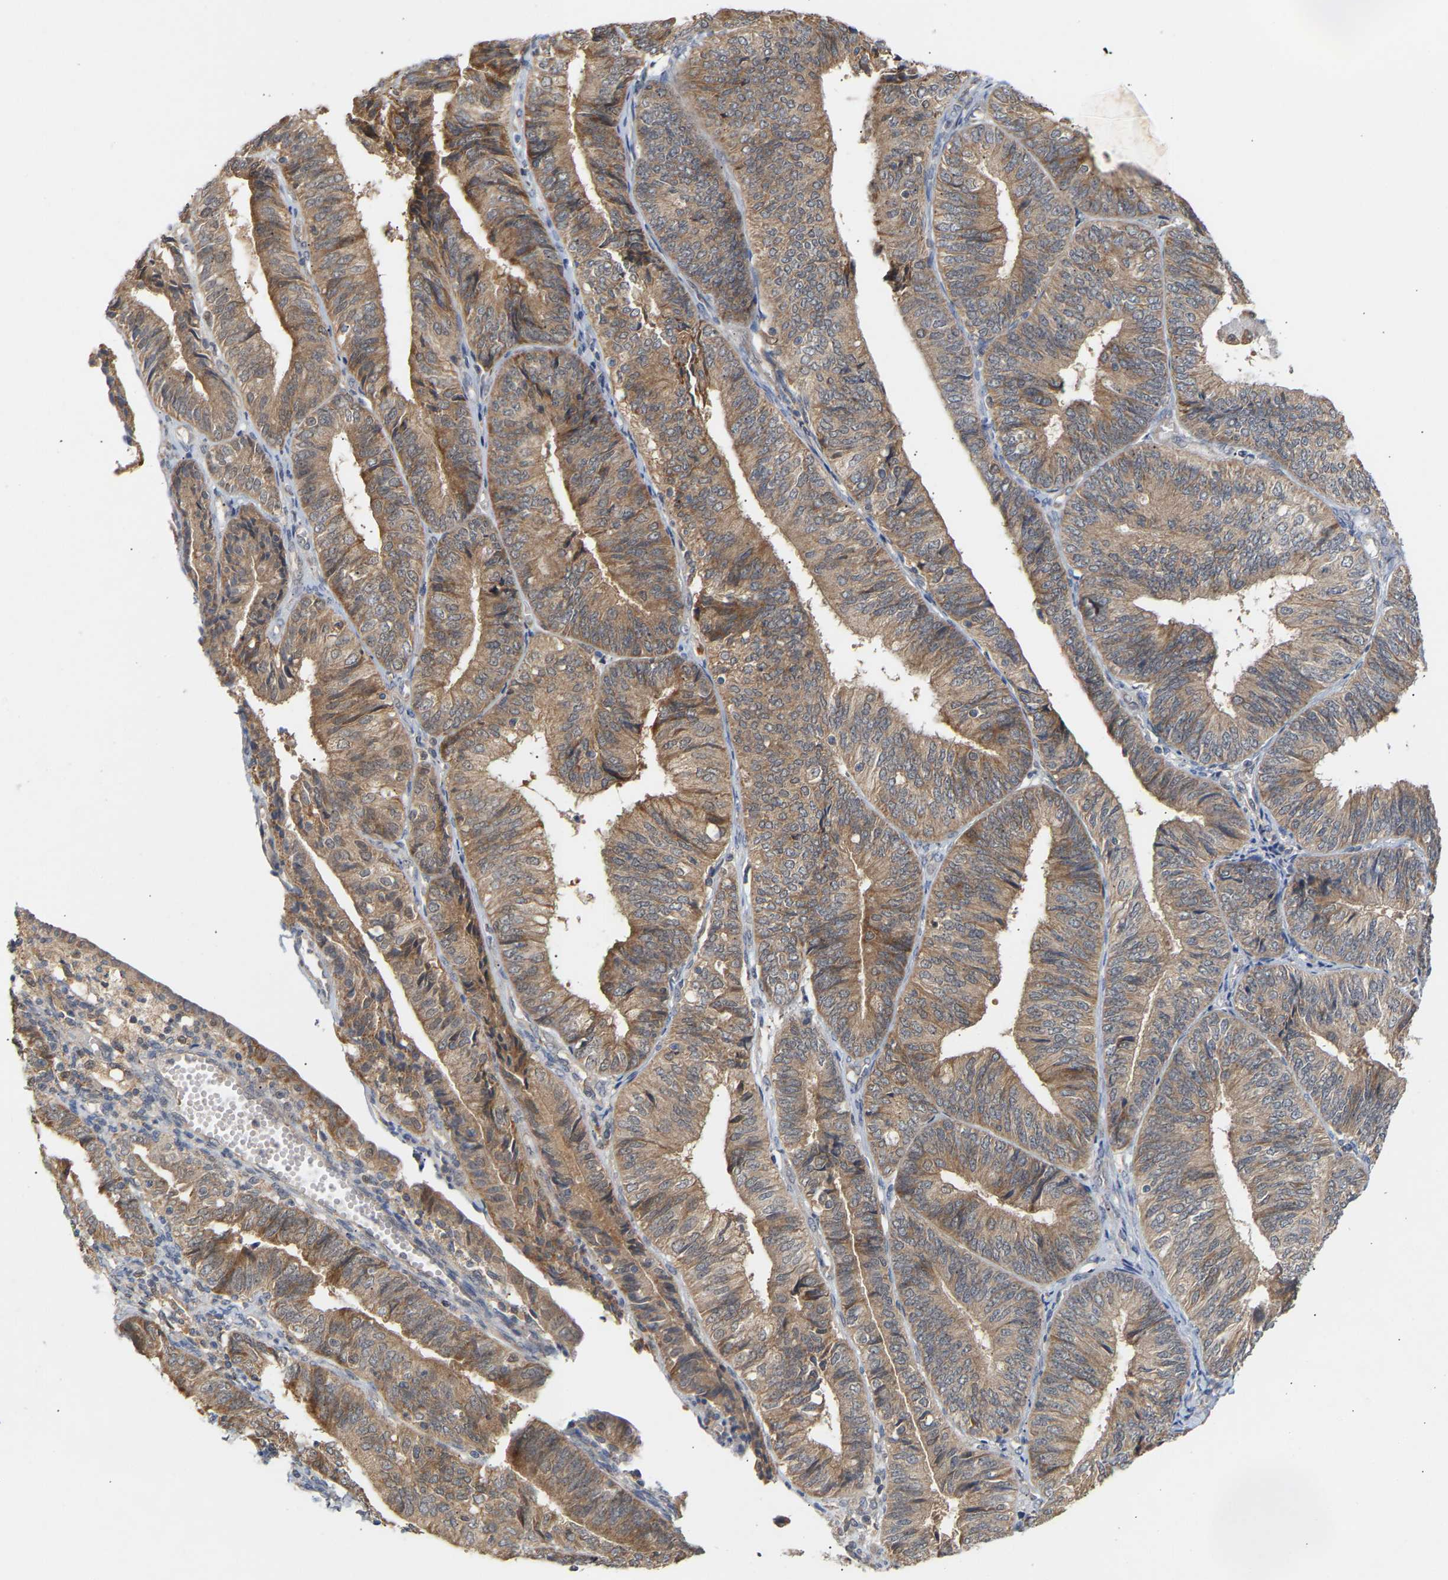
{"staining": {"intensity": "moderate", "quantity": ">75%", "location": "cytoplasmic/membranous"}, "tissue": "endometrial cancer", "cell_type": "Tumor cells", "image_type": "cancer", "snomed": [{"axis": "morphology", "description": "Adenocarcinoma, NOS"}, {"axis": "topography", "description": "Endometrium"}], "caption": "This micrograph shows immunohistochemistry (IHC) staining of endometrial adenocarcinoma, with medium moderate cytoplasmic/membranous staining in about >75% of tumor cells.", "gene": "TPMT", "patient": {"sex": "female", "age": 58}}